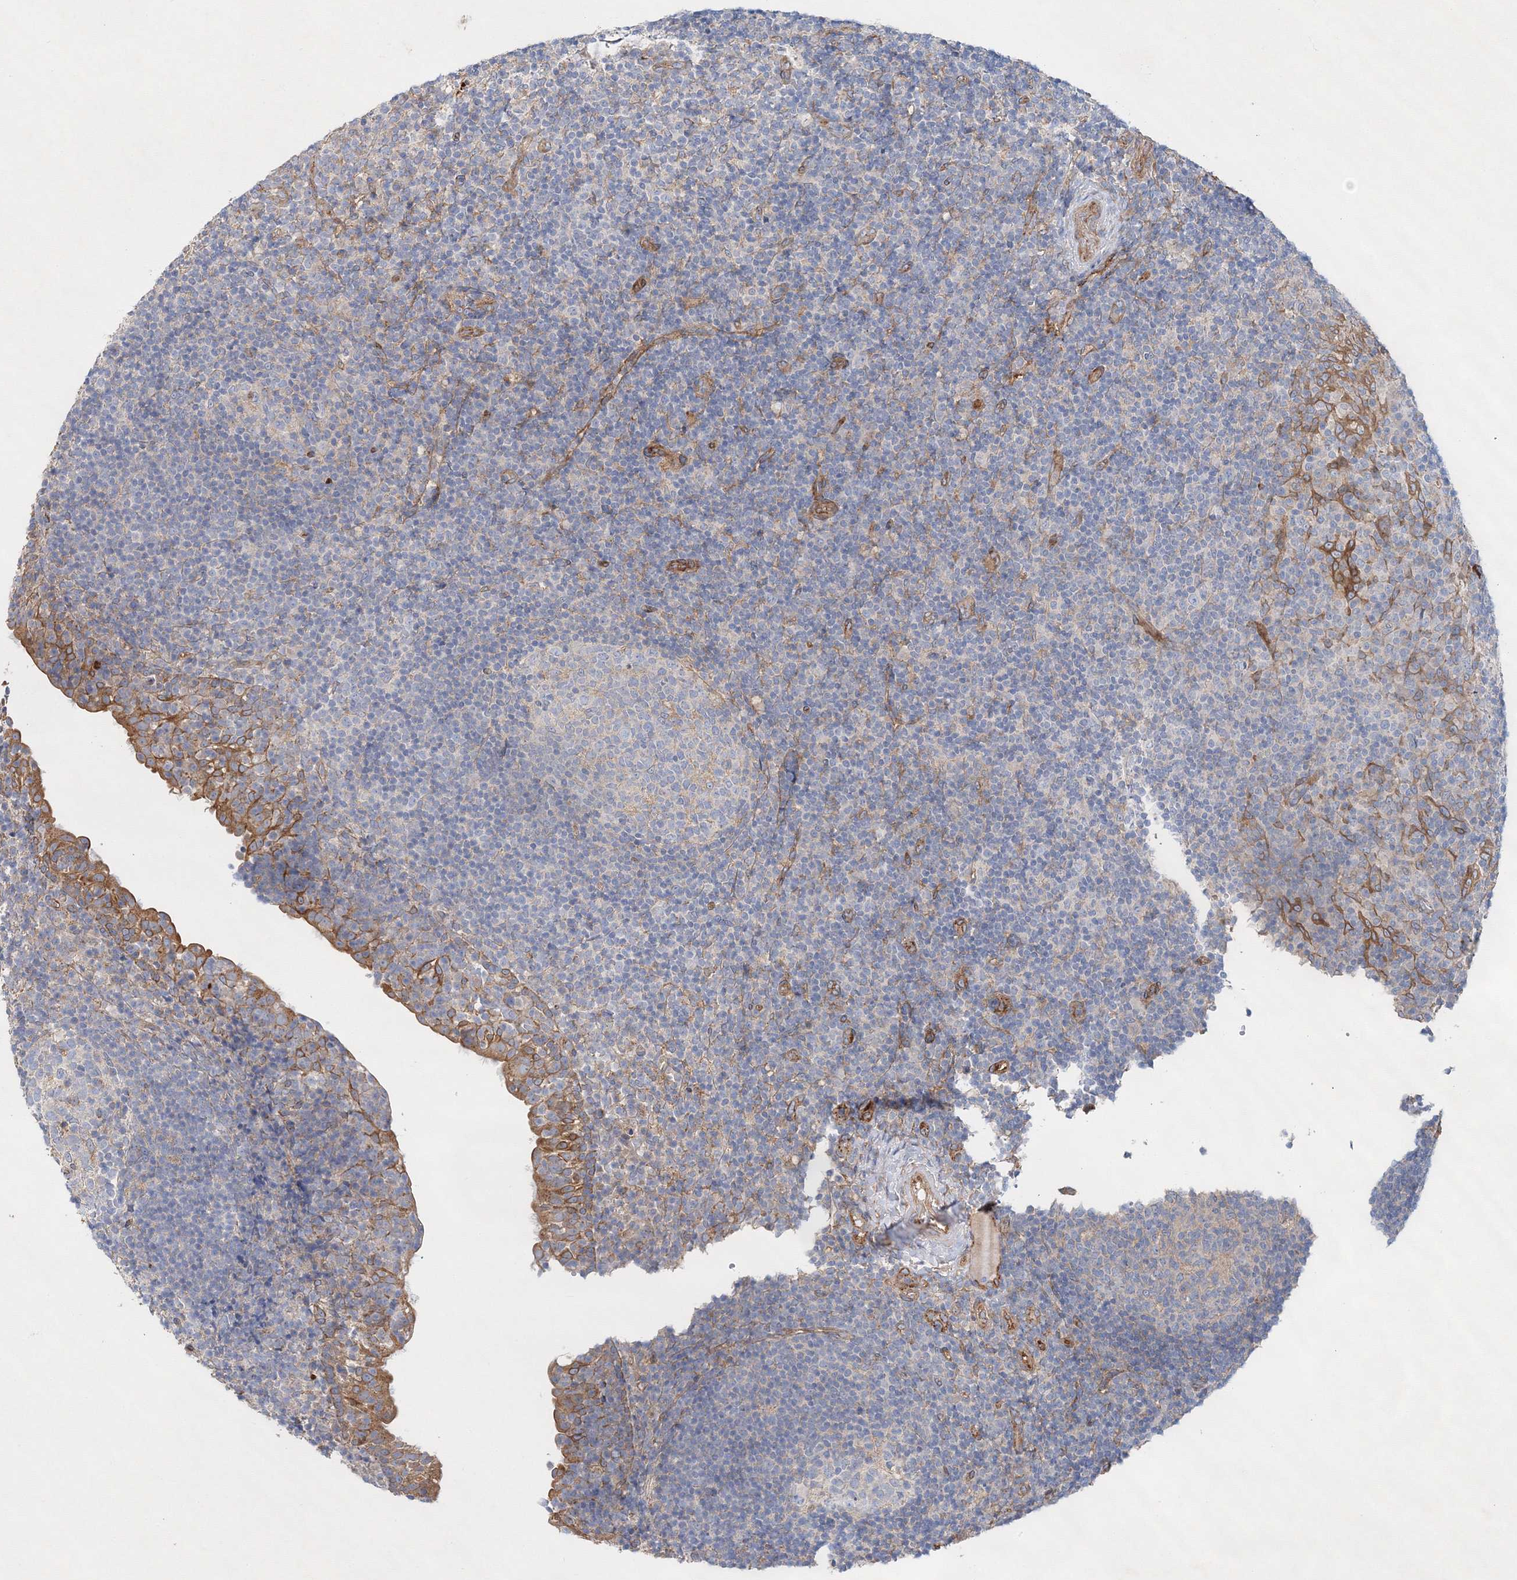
{"staining": {"intensity": "negative", "quantity": "none", "location": "none"}, "tissue": "tonsil", "cell_type": "Germinal center cells", "image_type": "normal", "snomed": [{"axis": "morphology", "description": "Normal tissue, NOS"}, {"axis": "topography", "description": "Tonsil"}], "caption": "IHC of unremarkable tonsil demonstrates no expression in germinal center cells.", "gene": "ZFYVE16", "patient": {"sex": "female", "age": 40}}